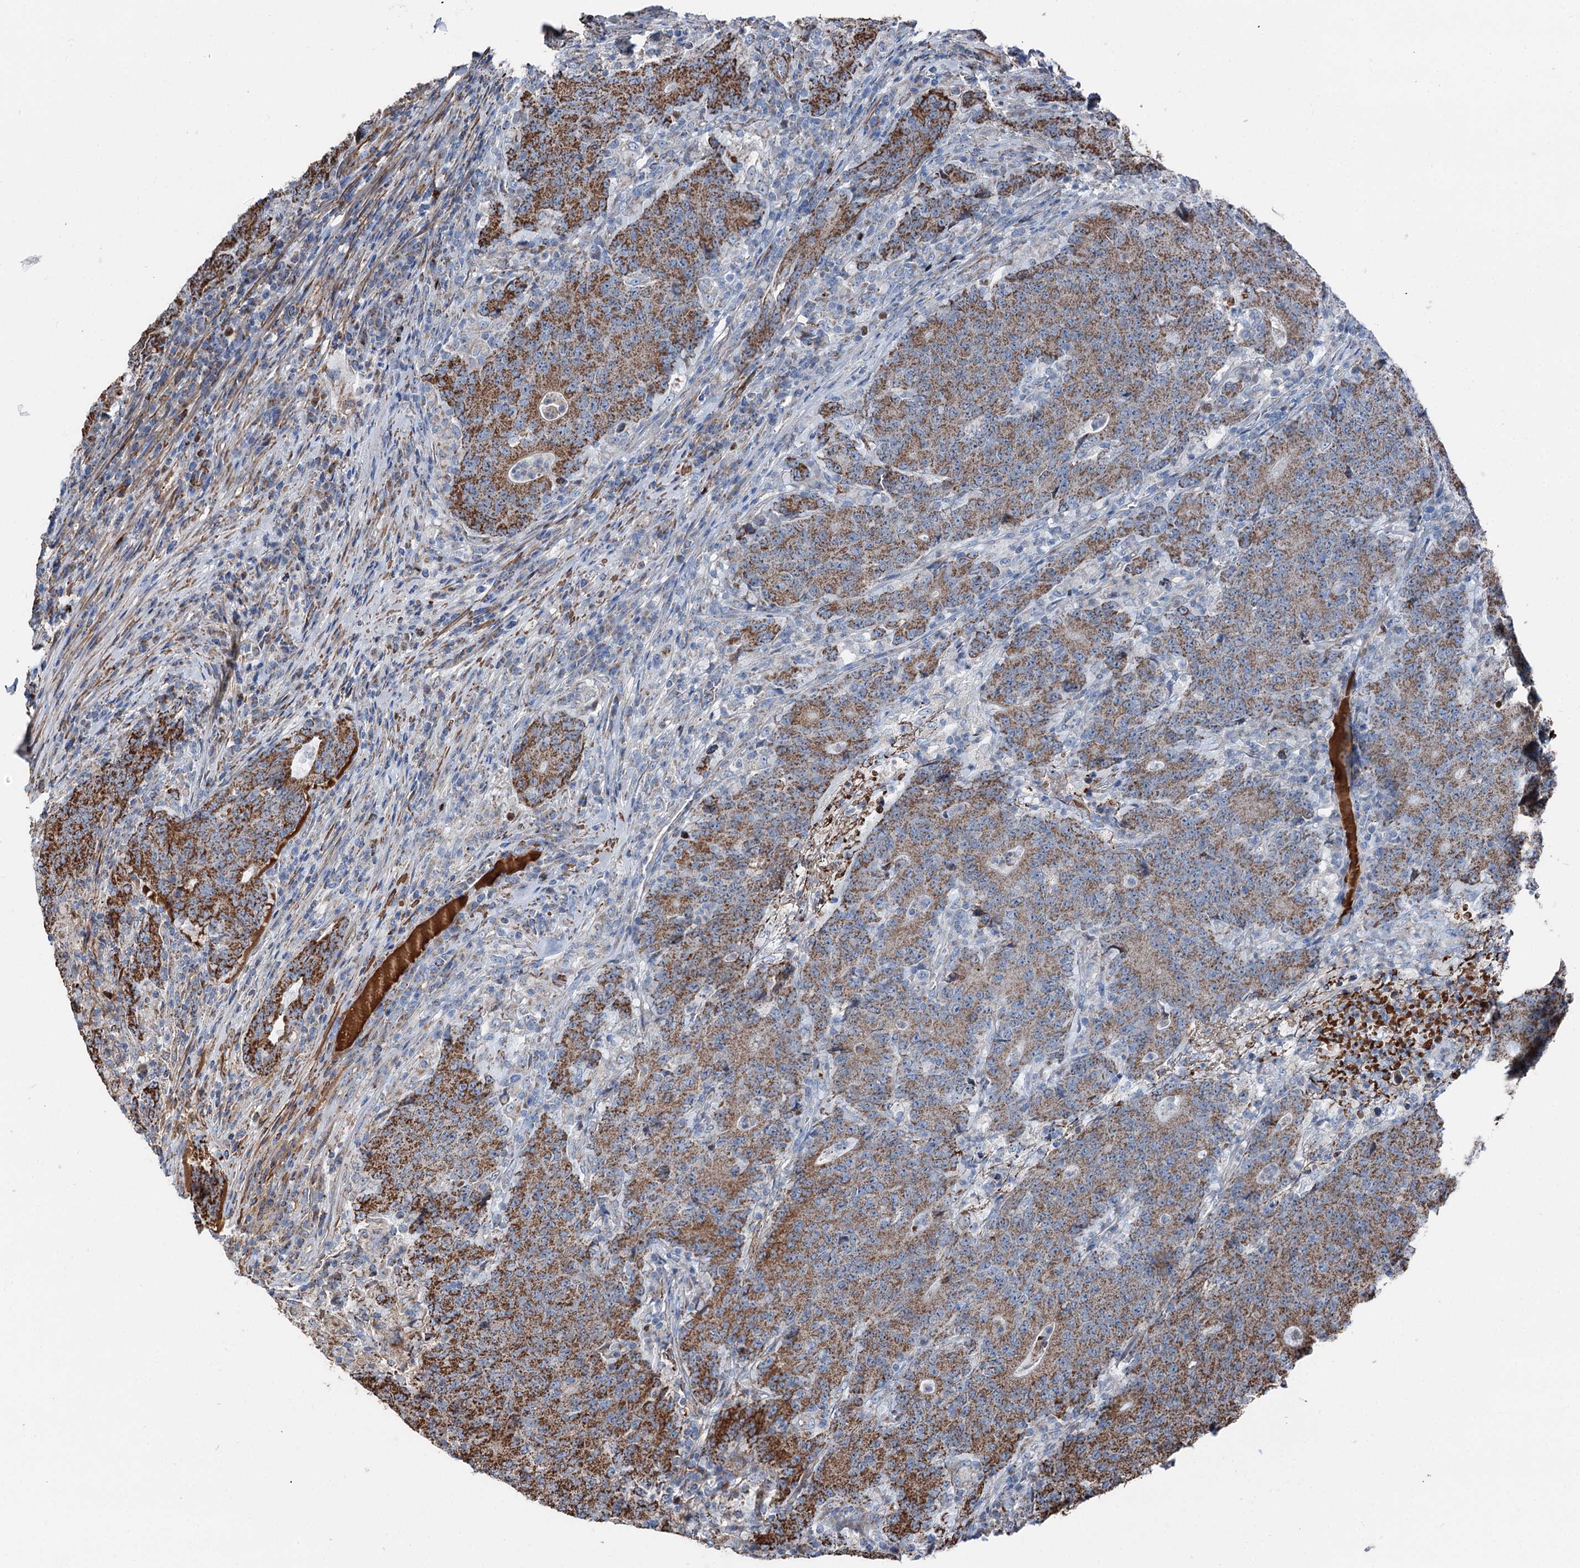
{"staining": {"intensity": "moderate", "quantity": ">75%", "location": "cytoplasmic/membranous"}, "tissue": "colorectal cancer", "cell_type": "Tumor cells", "image_type": "cancer", "snomed": [{"axis": "morphology", "description": "Adenocarcinoma, NOS"}, {"axis": "topography", "description": "Colon"}], "caption": "Approximately >75% of tumor cells in colorectal cancer (adenocarcinoma) reveal moderate cytoplasmic/membranous protein expression as visualized by brown immunohistochemical staining.", "gene": "DDIAS", "patient": {"sex": "female", "age": 75}}